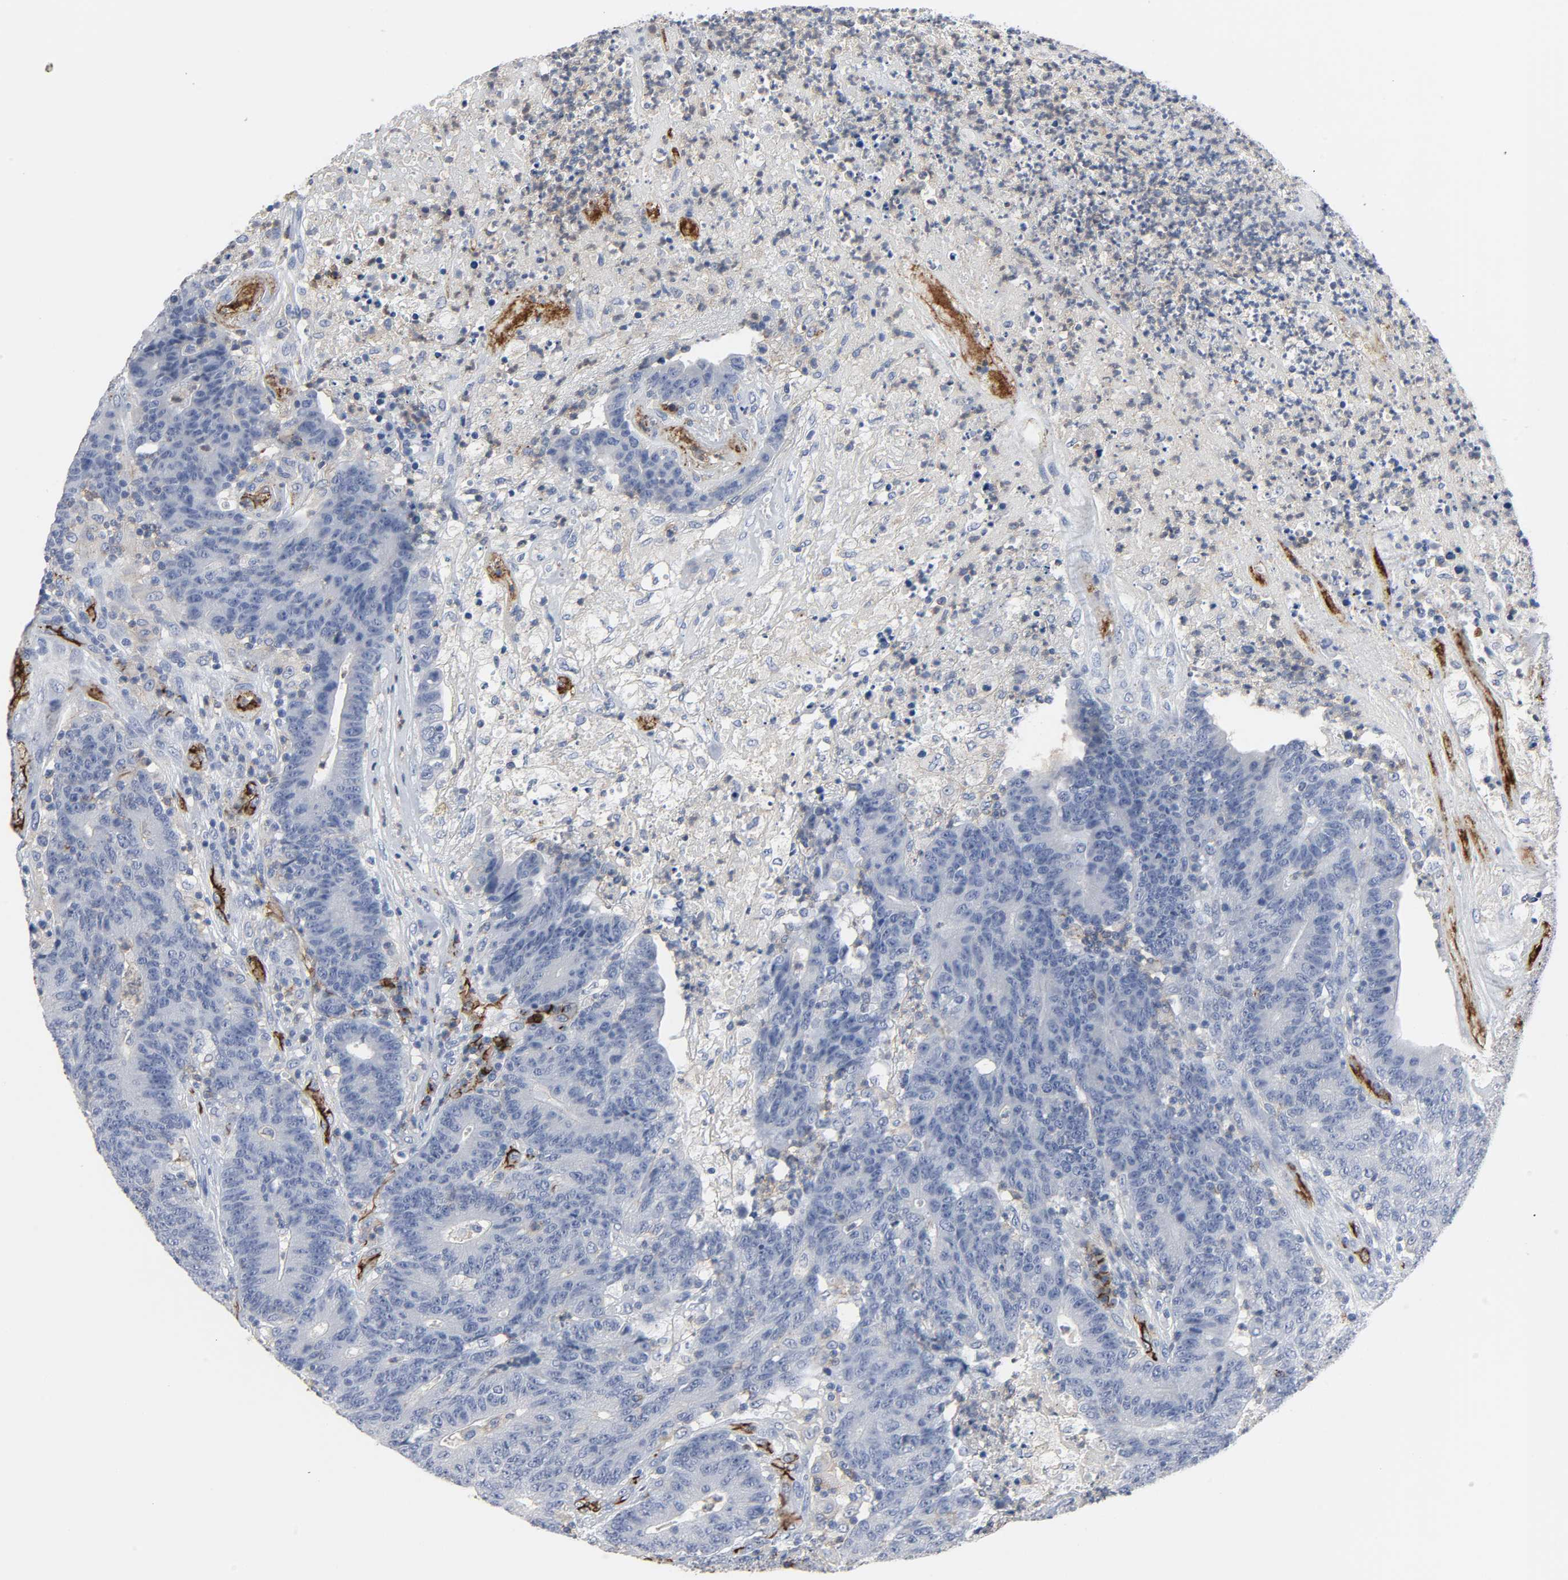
{"staining": {"intensity": "negative", "quantity": "none", "location": "none"}, "tissue": "colorectal cancer", "cell_type": "Tumor cells", "image_type": "cancer", "snomed": [{"axis": "morphology", "description": "Normal tissue, NOS"}, {"axis": "morphology", "description": "Adenocarcinoma, NOS"}, {"axis": "topography", "description": "Colon"}], "caption": "An IHC image of colorectal adenocarcinoma is shown. There is no staining in tumor cells of colorectal adenocarcinoma. (Immunohistochemistry, brightfield microscopy, high magnification).", "gene": "PECAM1", "patient": {"sex": "female", "age": 75}}